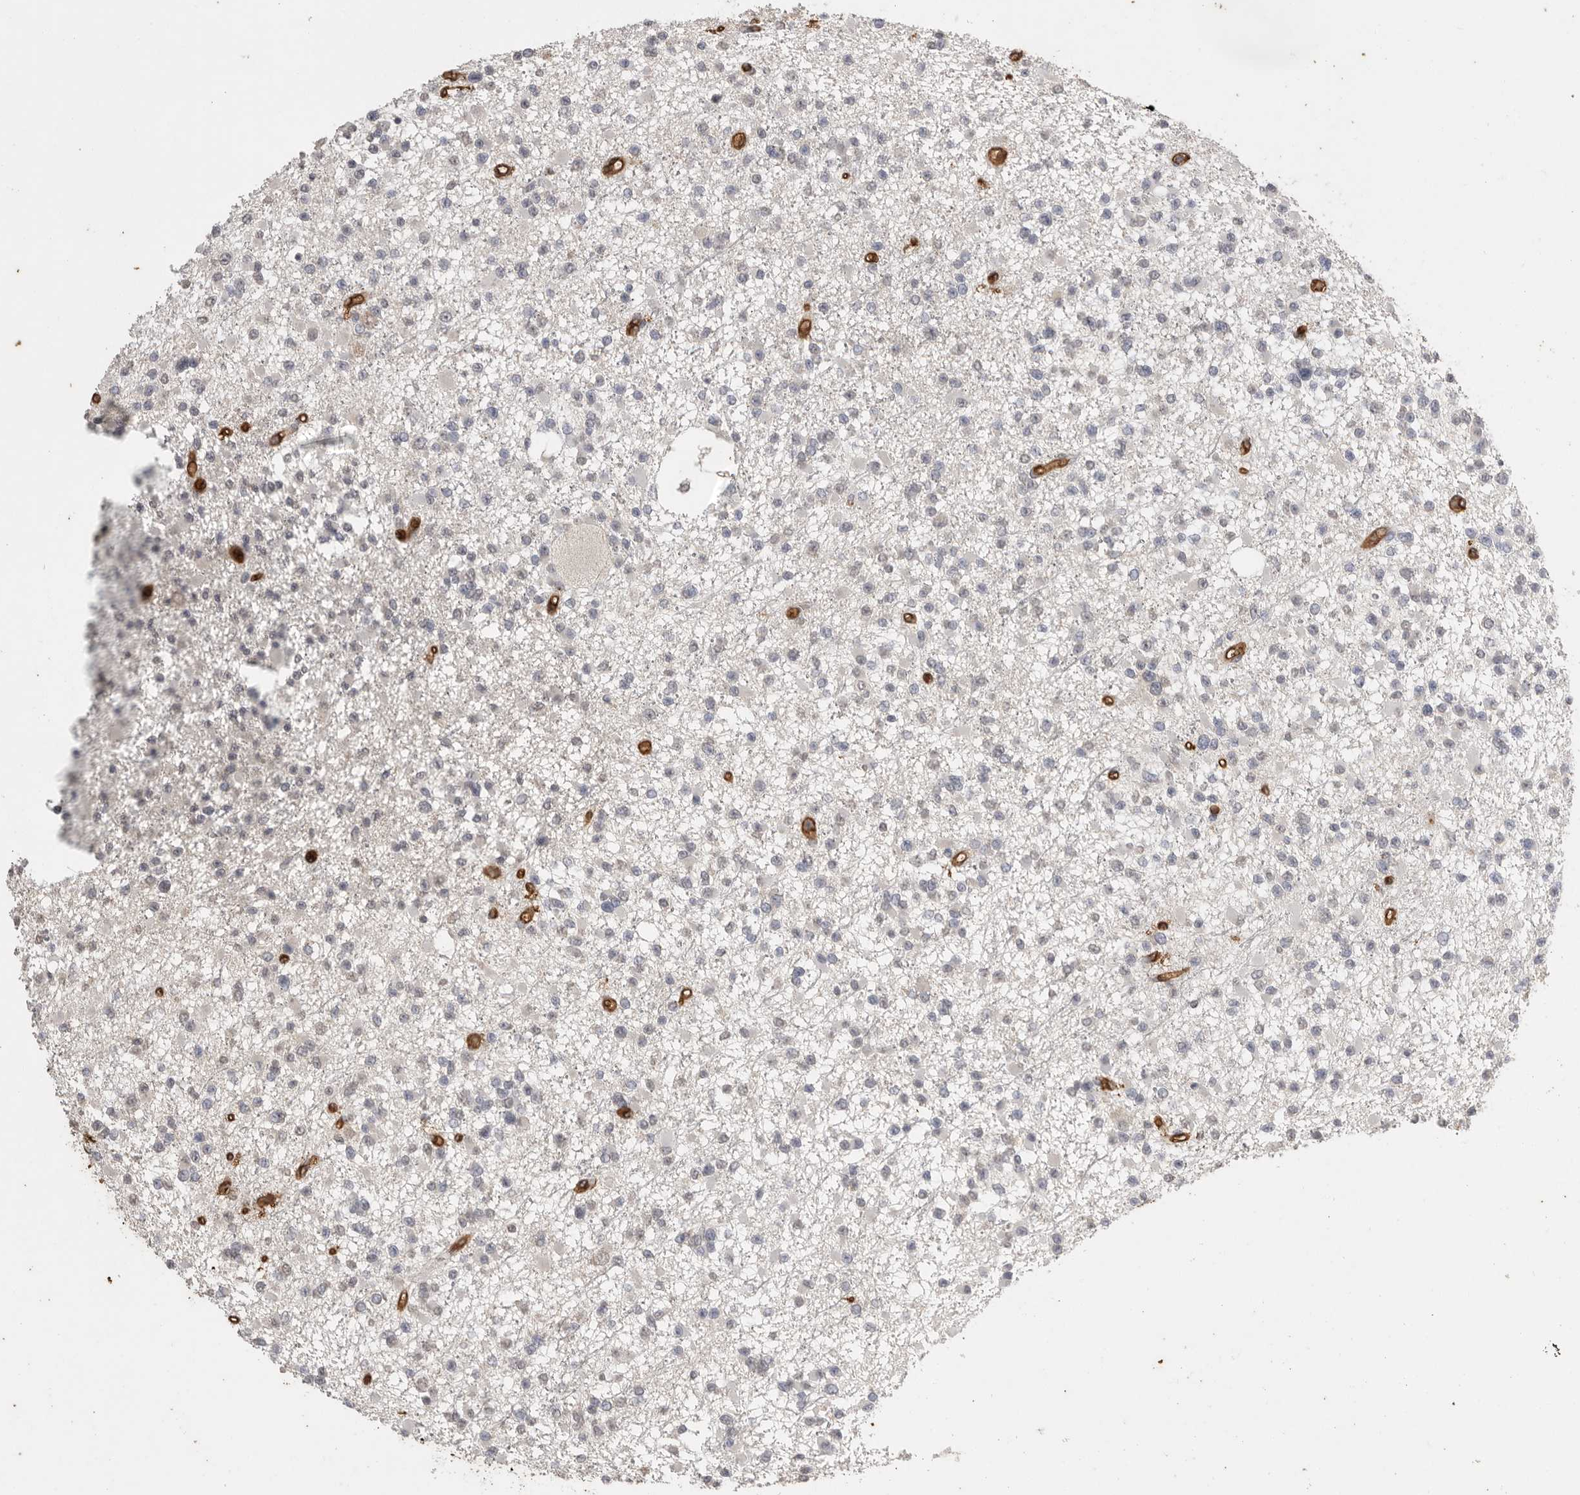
{"staining": {"intensity": "negative", "quantity": "none", "location": "none"}, "tissue": "glioma", "cell_type": "Tumor cells", "image_type": "cancer", "snomed": [{"axis": "morphology", "description": "Glioma, malignant, Low grade"}, {"axis": "topography", "description": "Brain"}], "caption": "Image shows no significant protein expression in tumor cells of low-grade glioma (malignant).", "gene": "IL27", "patient": {"sex": "female", "age": 22}}